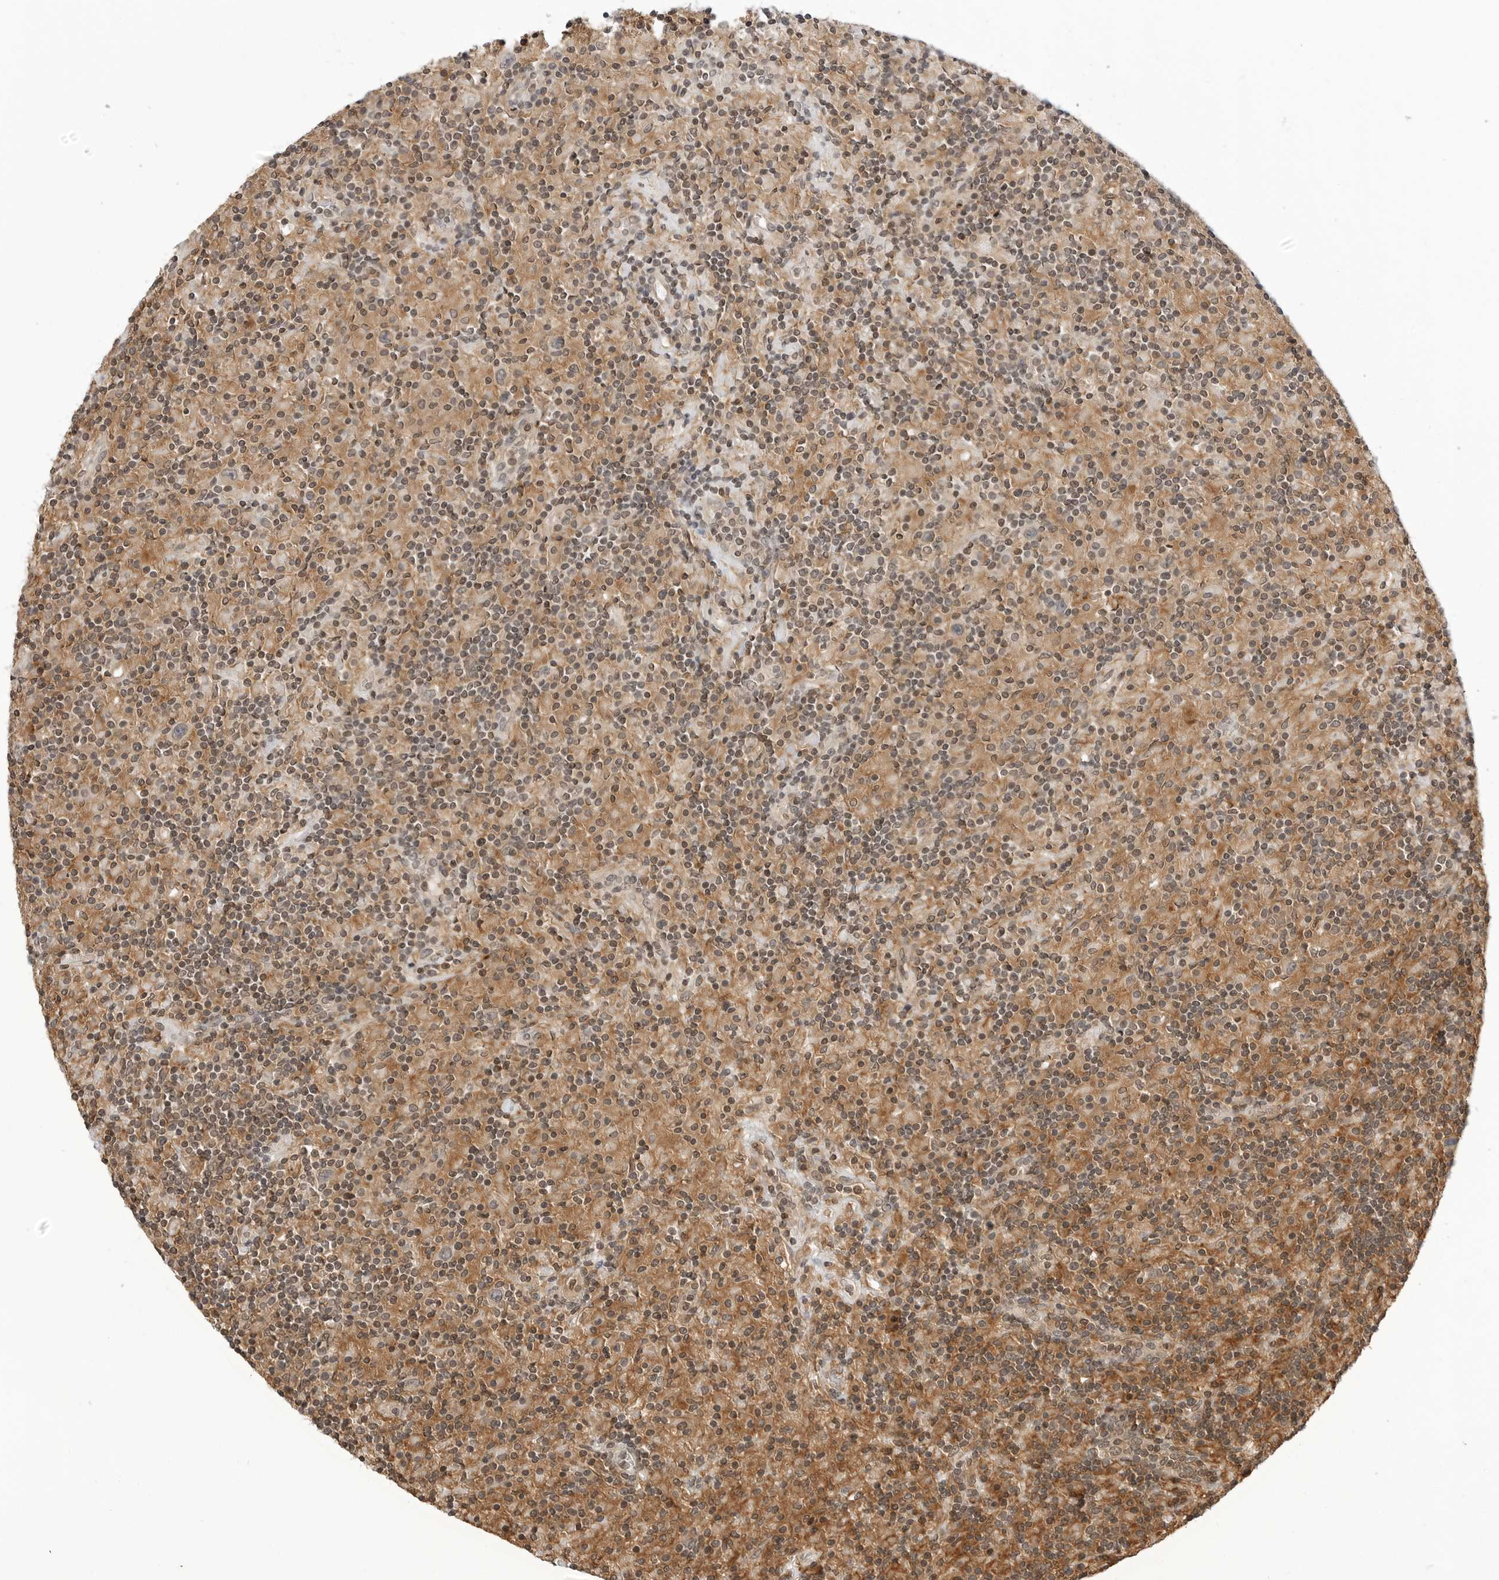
{"staining": {"intensity": "weak", "quantity": "<25%", "location": "cytoplasmic/membranous"}, "tissue": "lymphoma", "cell_type": "Tumor cells", "image_type": "cancer", "snomed": [{"axis": "morphology", "description": "Hodgkin's disease, NOS"}, {"axis": "topography", "description": "Lymph node"}], "caption": "IHC photomicrograph of human lymphoma stained for a protein (brown), which reveals no staining in tumor cells.", "gene": "MAP2K5", "patient": {"sex": "male", "age": 70}}